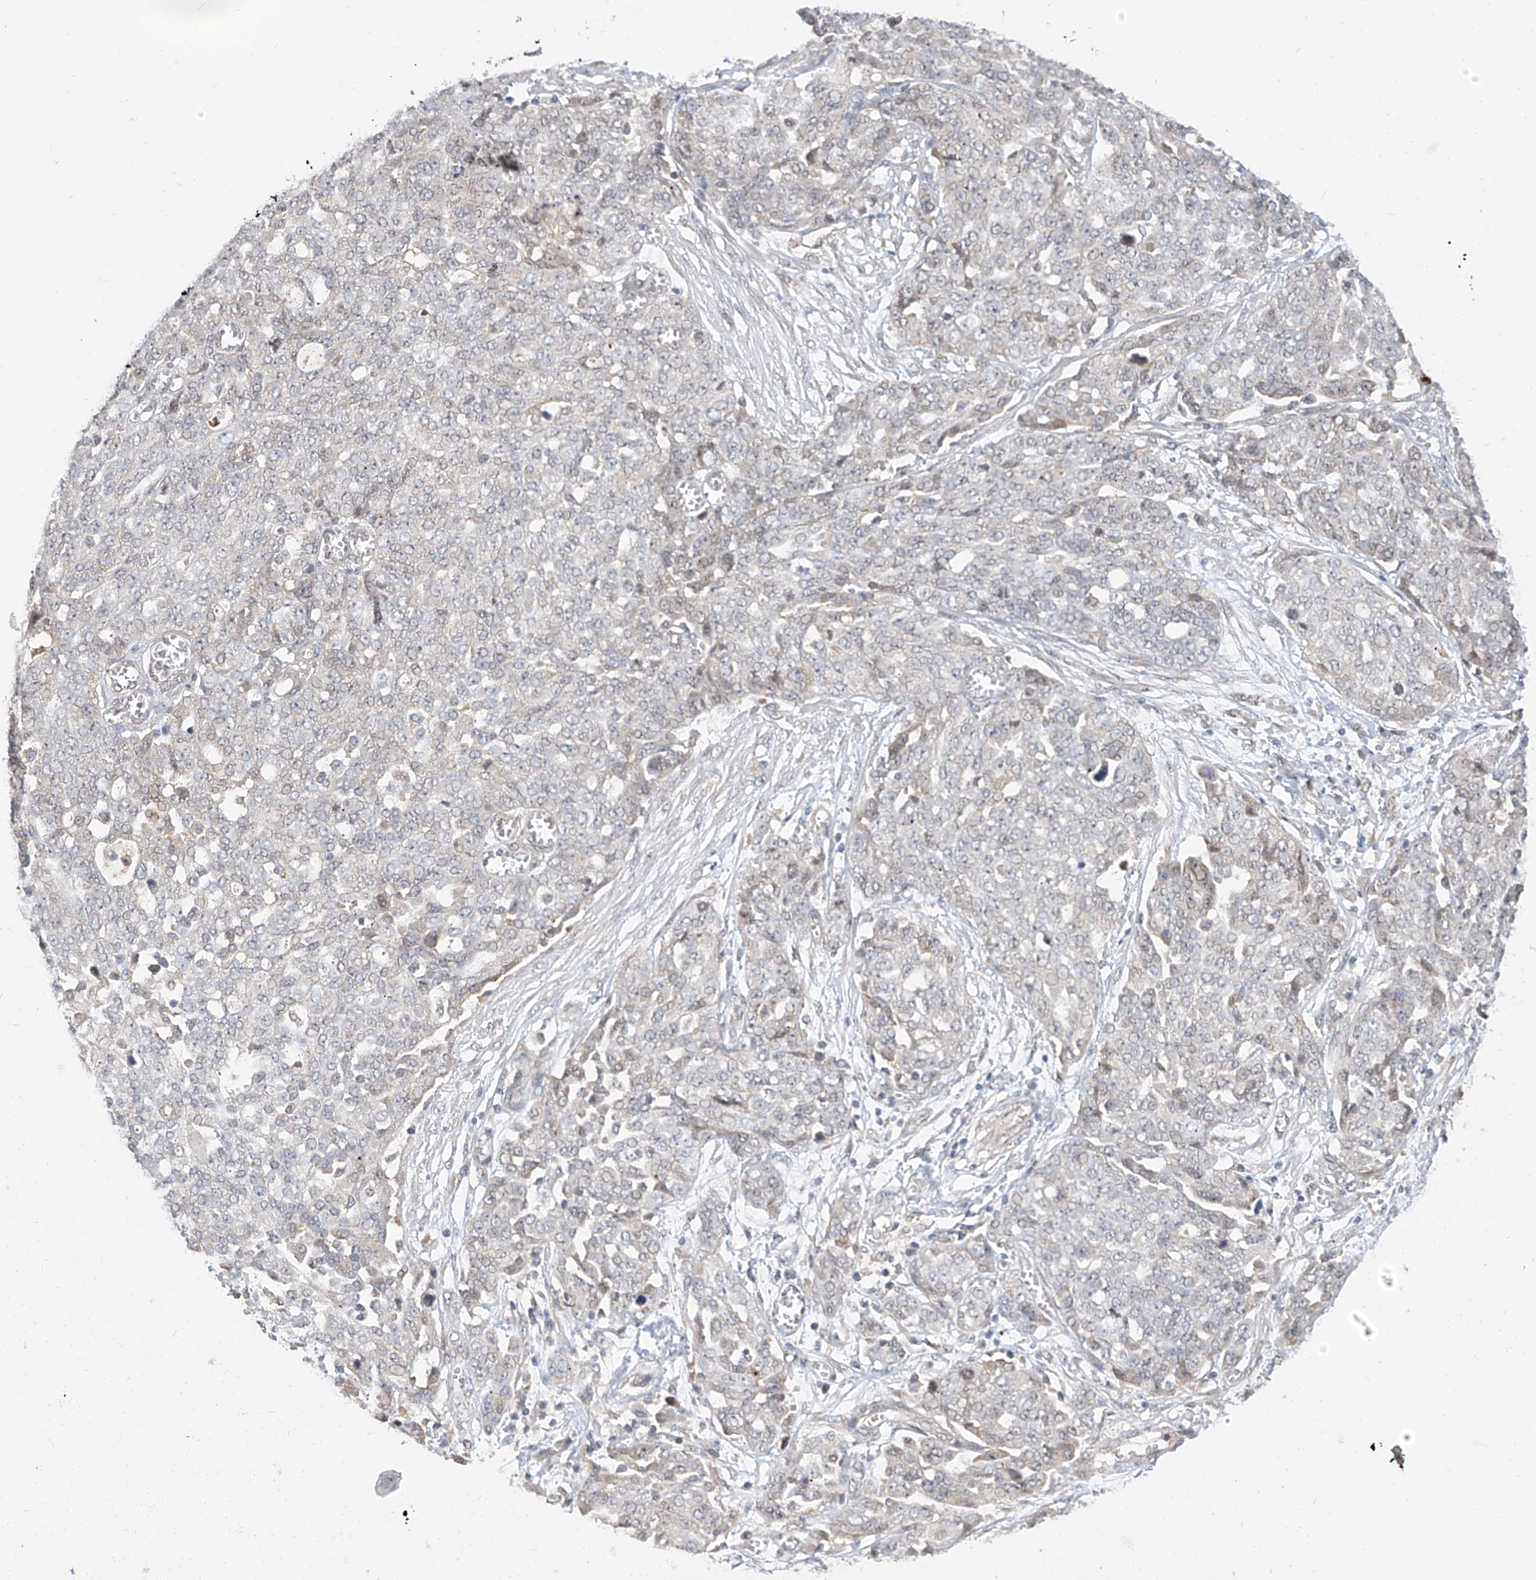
{"staining": {"intensity": "negative", "quantity": "none", "location": "none"}, "tissue": "ovarian cancer", "cell_type": "Tumor cells", "image_type": "cancer", "snomed": [{"axis": "morphology", "description": "Cystadenocarcinoma, serous, NOS"}, {"axis": "topography", "description": "Soft tissue"}, {"axis": "topography", "description": "Ovary"}], "caption": "Immunohistochemical staining of human ovarian cancer exhibits no significant staining in tumor cells.", "gene": "MRTFA", "patient": {"sex": "female", "age": 57}}